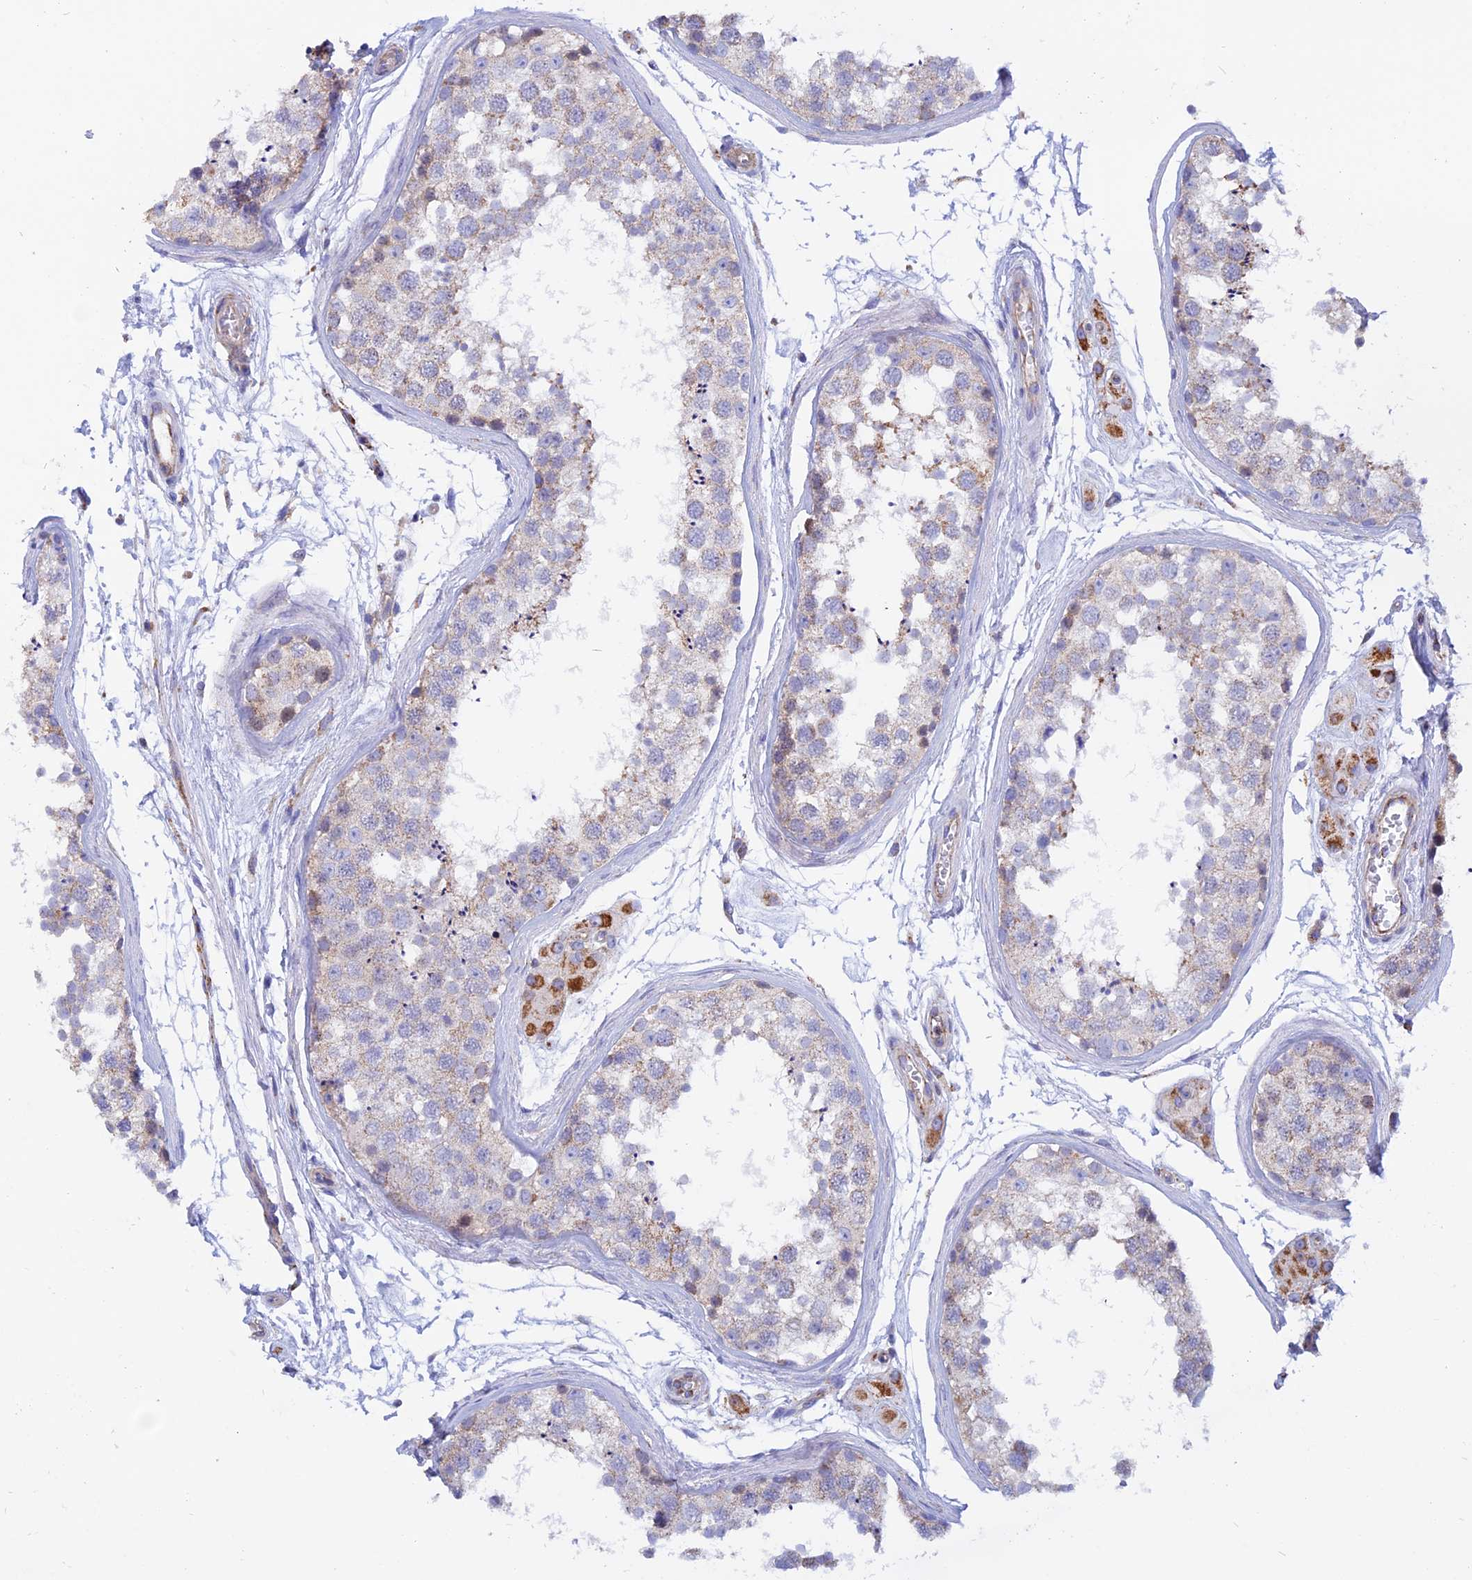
{"staining": {"intensity": "moderate", "quantity": "<25%", "location": "cytoplasmic/membranous"}, "tissue": "testis", "cell_type": "Cells in seminiferous ducts", "image_type": "normal", "snomed": [{"axis": "morphology", "description": "Normal tissue, NOS"}, {"axis": "topography", "description": "Testis"}], "caption": "Immunohistochemistry (IHC) photomicrograph of normal testis stained for a protein (brown), which shows low levels of moderate cytoplasmic/membranous staining in about <25% of cells in seminiferous ducts.", "gene": "GCDH", "patient": {"sex": "male", "age": 56}}